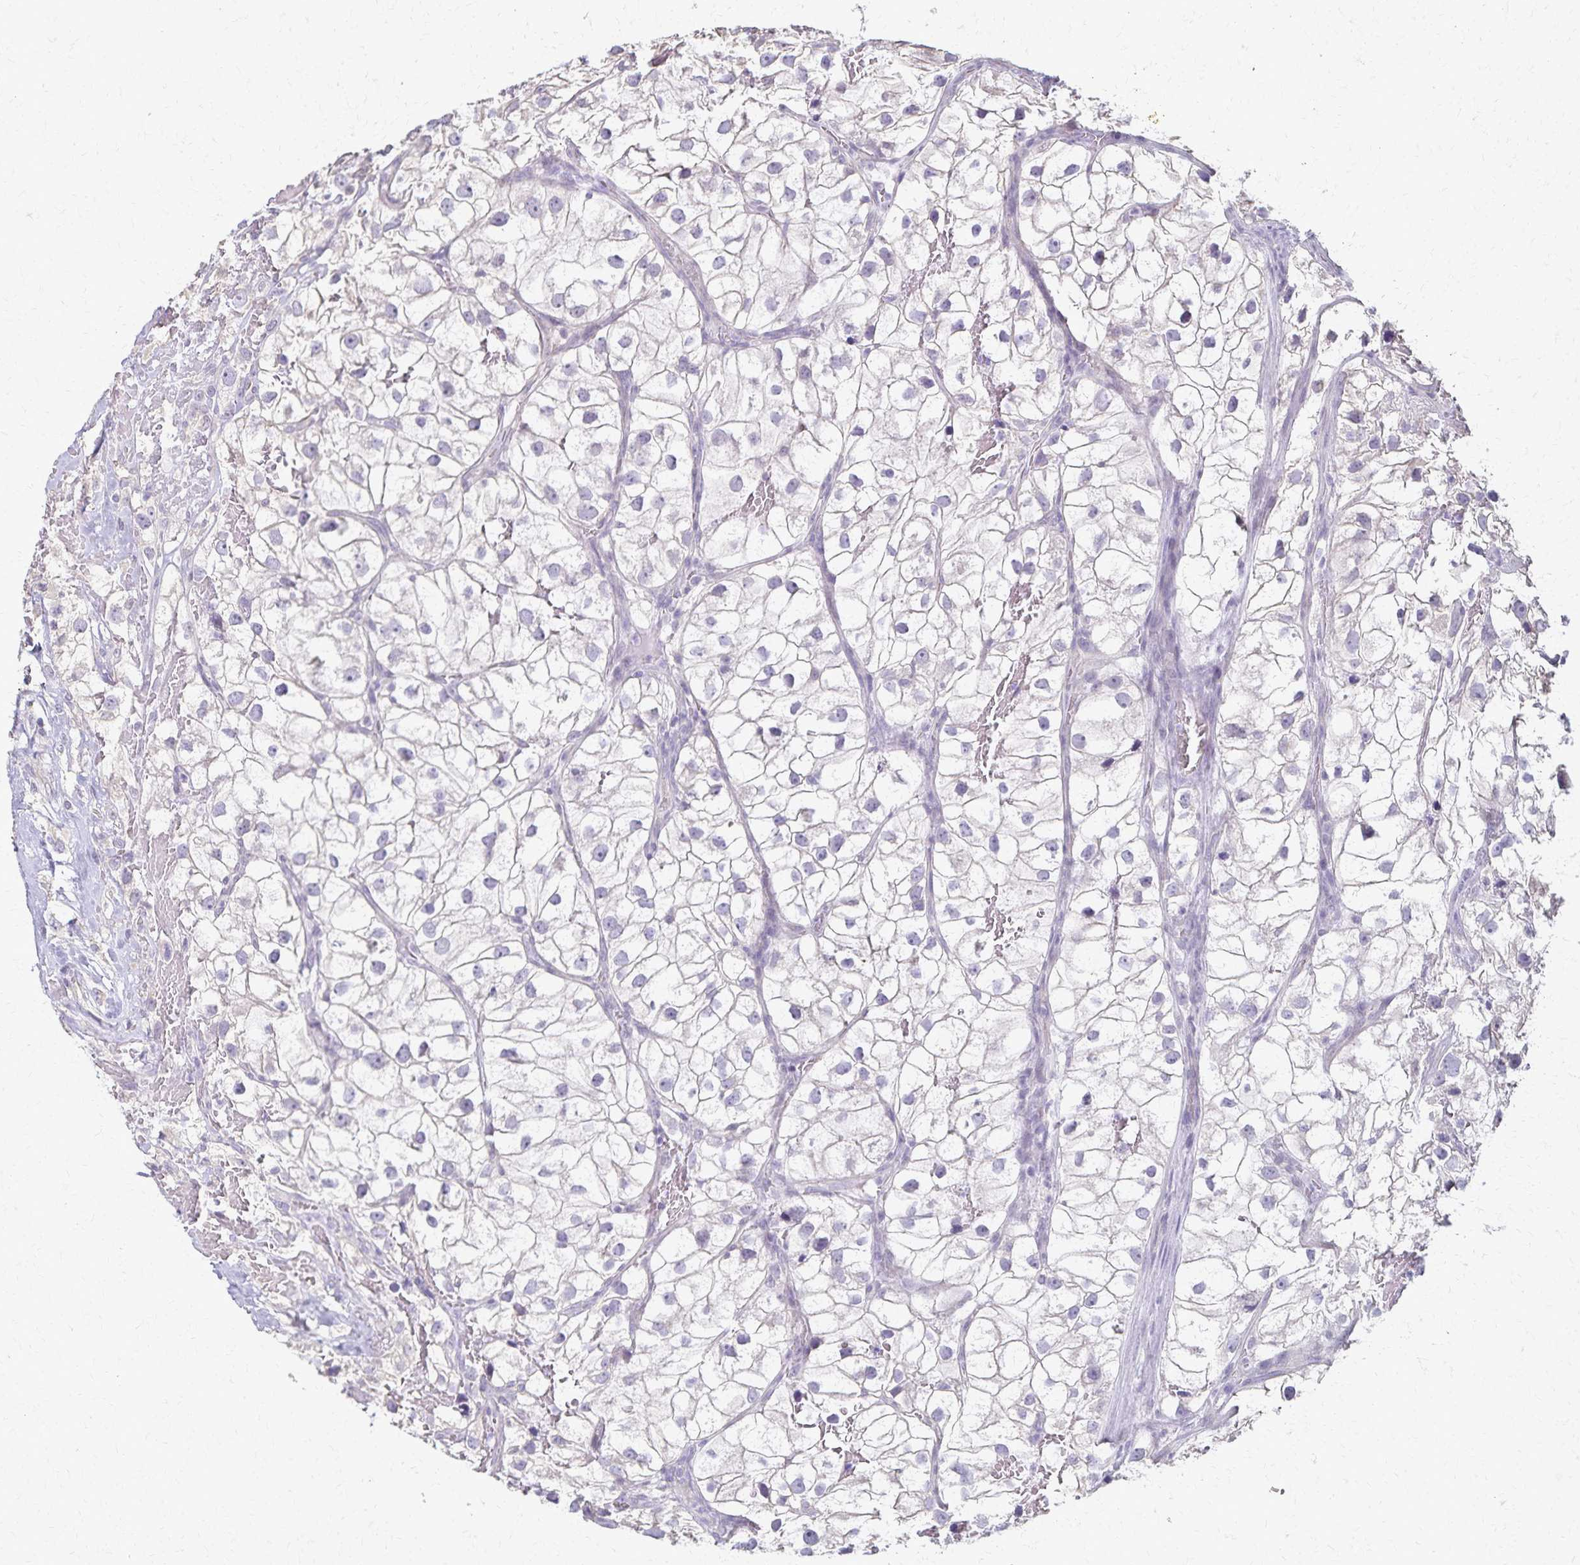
{"staining": {"intensity": "negative", "quantity": "none", "location": "none"}, "tissue": "renal cancer", "cell_type": "Tumor cells", "image_type": "cancer", "snomed": [{"axis": "morphology", "description": "Adenocarcinoma, NOS"}, {"axis": "topography", "description": "Kidney"}], "caption": "Histopathology image shows no protein expression in tumor cells of renal adenocarcinoma tissue.", "gene": "KISS1", "patient": {"sex": "male", "age": 59}}